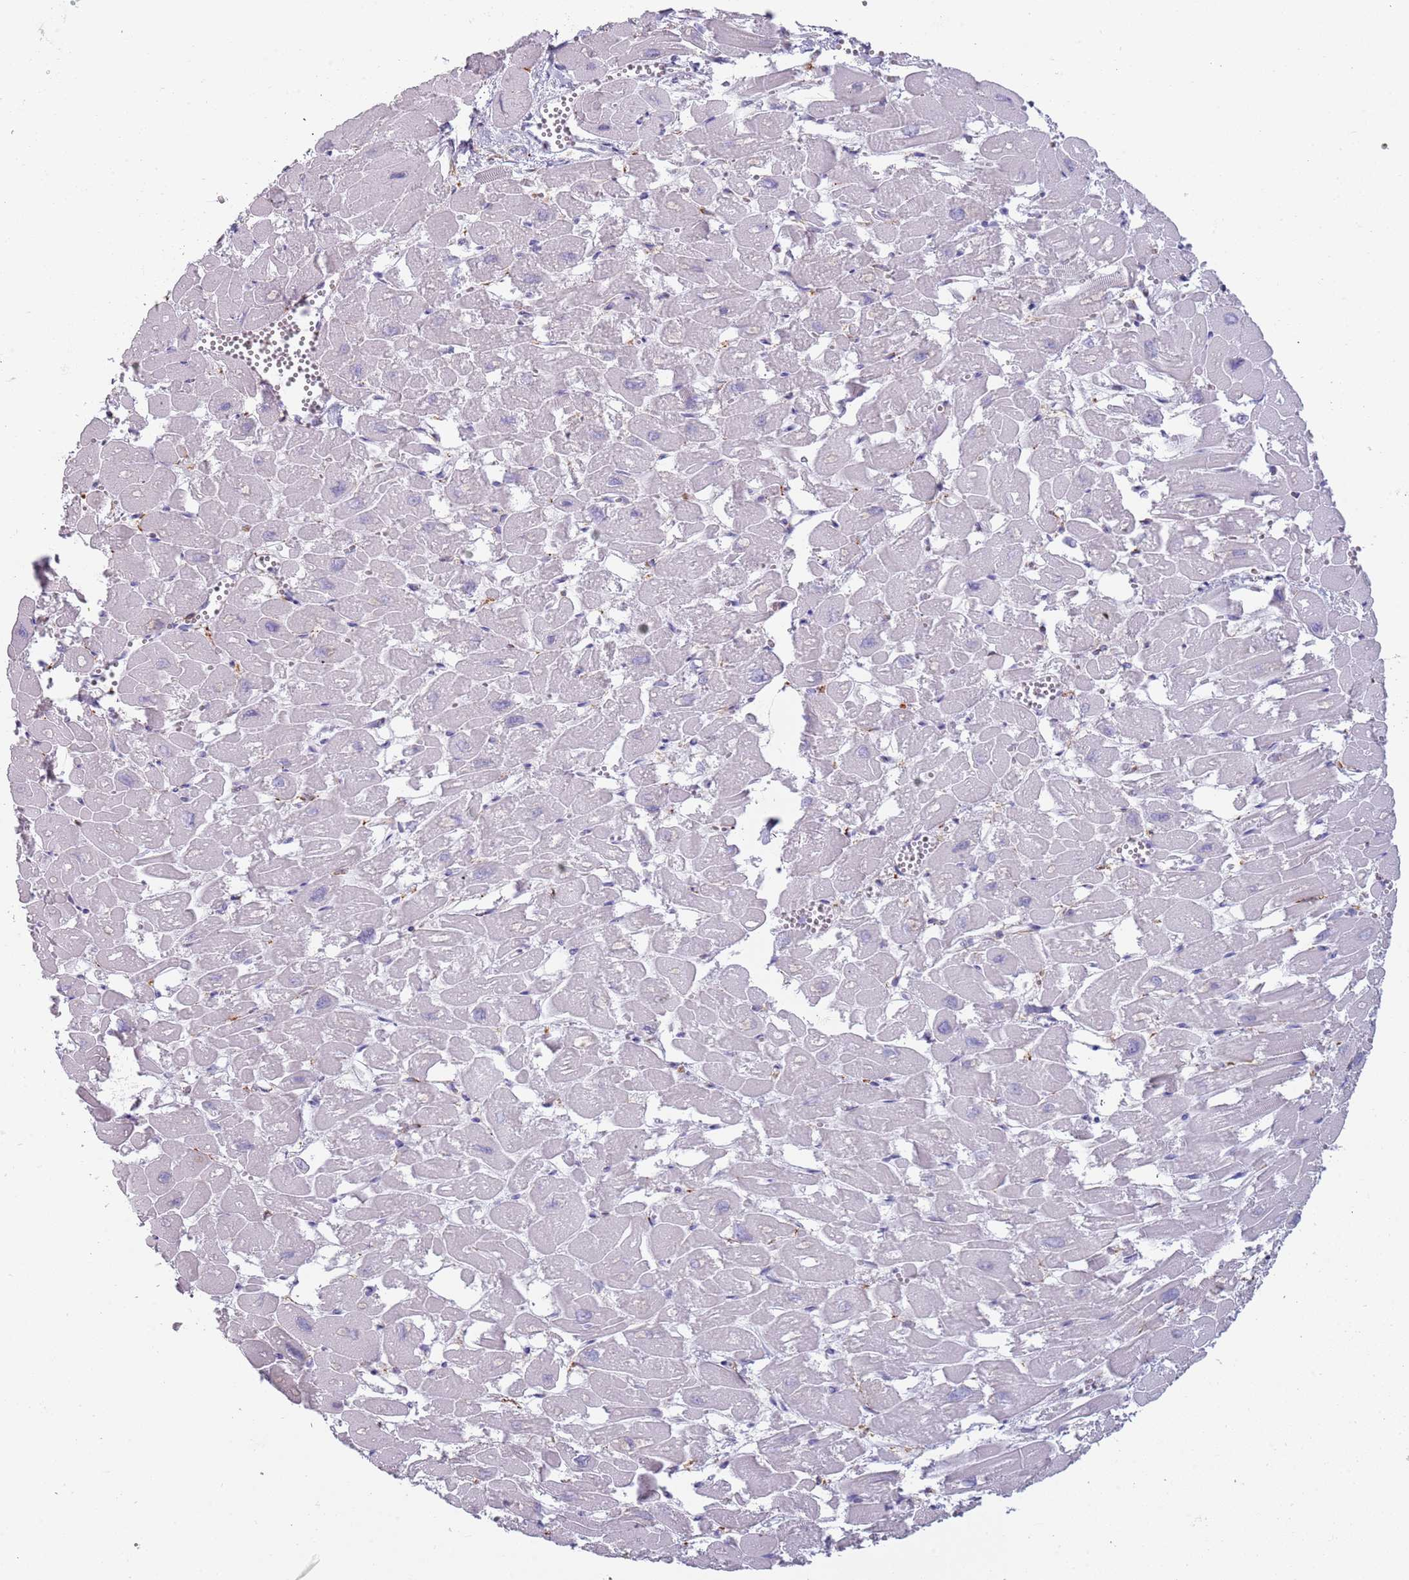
{"staining": {"intensity": "negative", "quantity": "none", "location": "none"}, "tissue": "heart muscle", "cell_type": "Cardiomyocytes", "image_type": "normal", "snomed": [{"axis": "morphology", "description": "Normal tissue, NOS"}, {"axis": "topography", "description": "Heart"}], "caption": "Human heart muscle stained for a protein using immunohistochemistry demonstrates no expression in cardiomyocytes.", "gene": "COLEC12", "patient": {"sex": "male", "age": 54}}